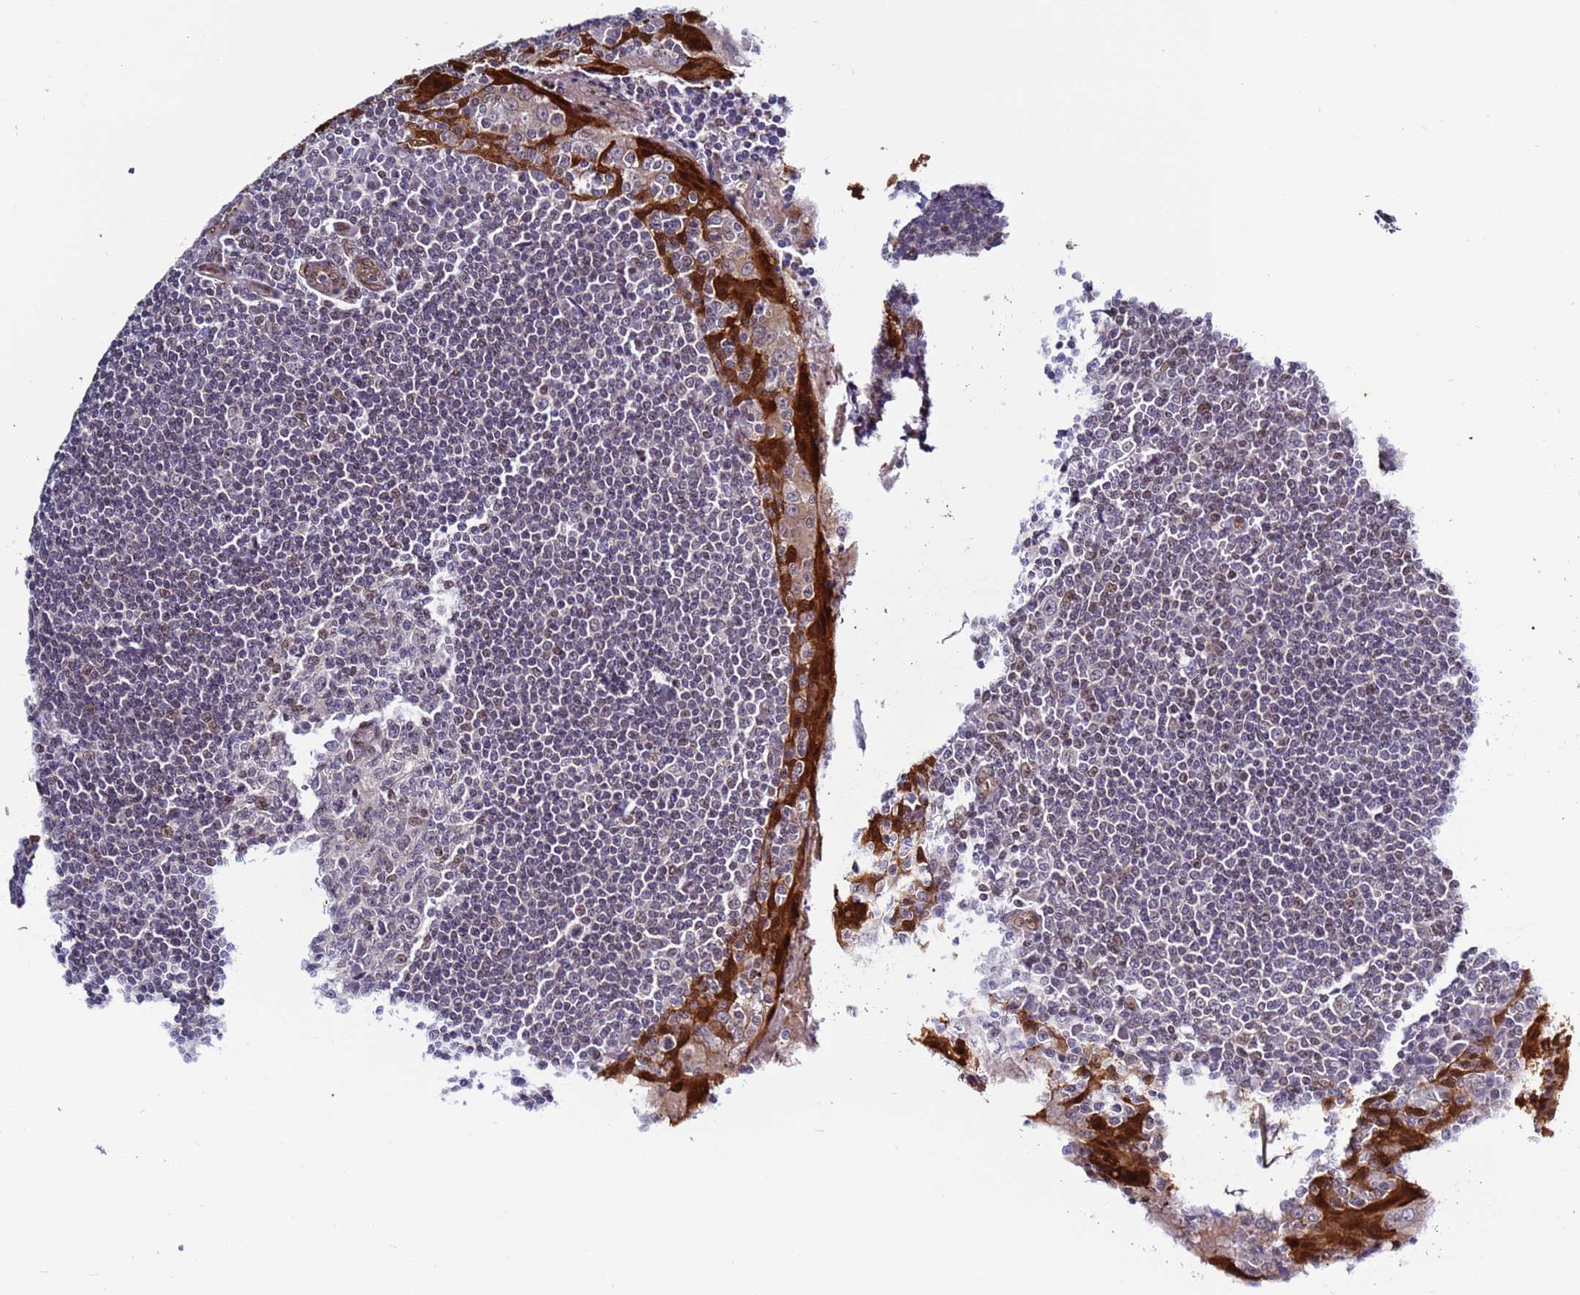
{"staining": {"intensity": "negative", "quantity": "none", "location": "none"}, "tissue": "tonsil", "cell_type": "Germinal center cells", "image_type": "normal", "snomed": [{"axis": "morphology", "description": "Normal tissue, NOS"}, {"axis": "topography", "description": "Tonsil"}], "caption": "The immunohistochemistry (IHC) photomicrograph has no significant expression in germinal center cells of tonsil. The staining is performed using DAB (3,3'-diaminobenzidine) brown chromogen with nuclei counter-stained in using hematoxylin.", "gene": "TRIM37", "patient": {"sex": "male", "age": 27}}